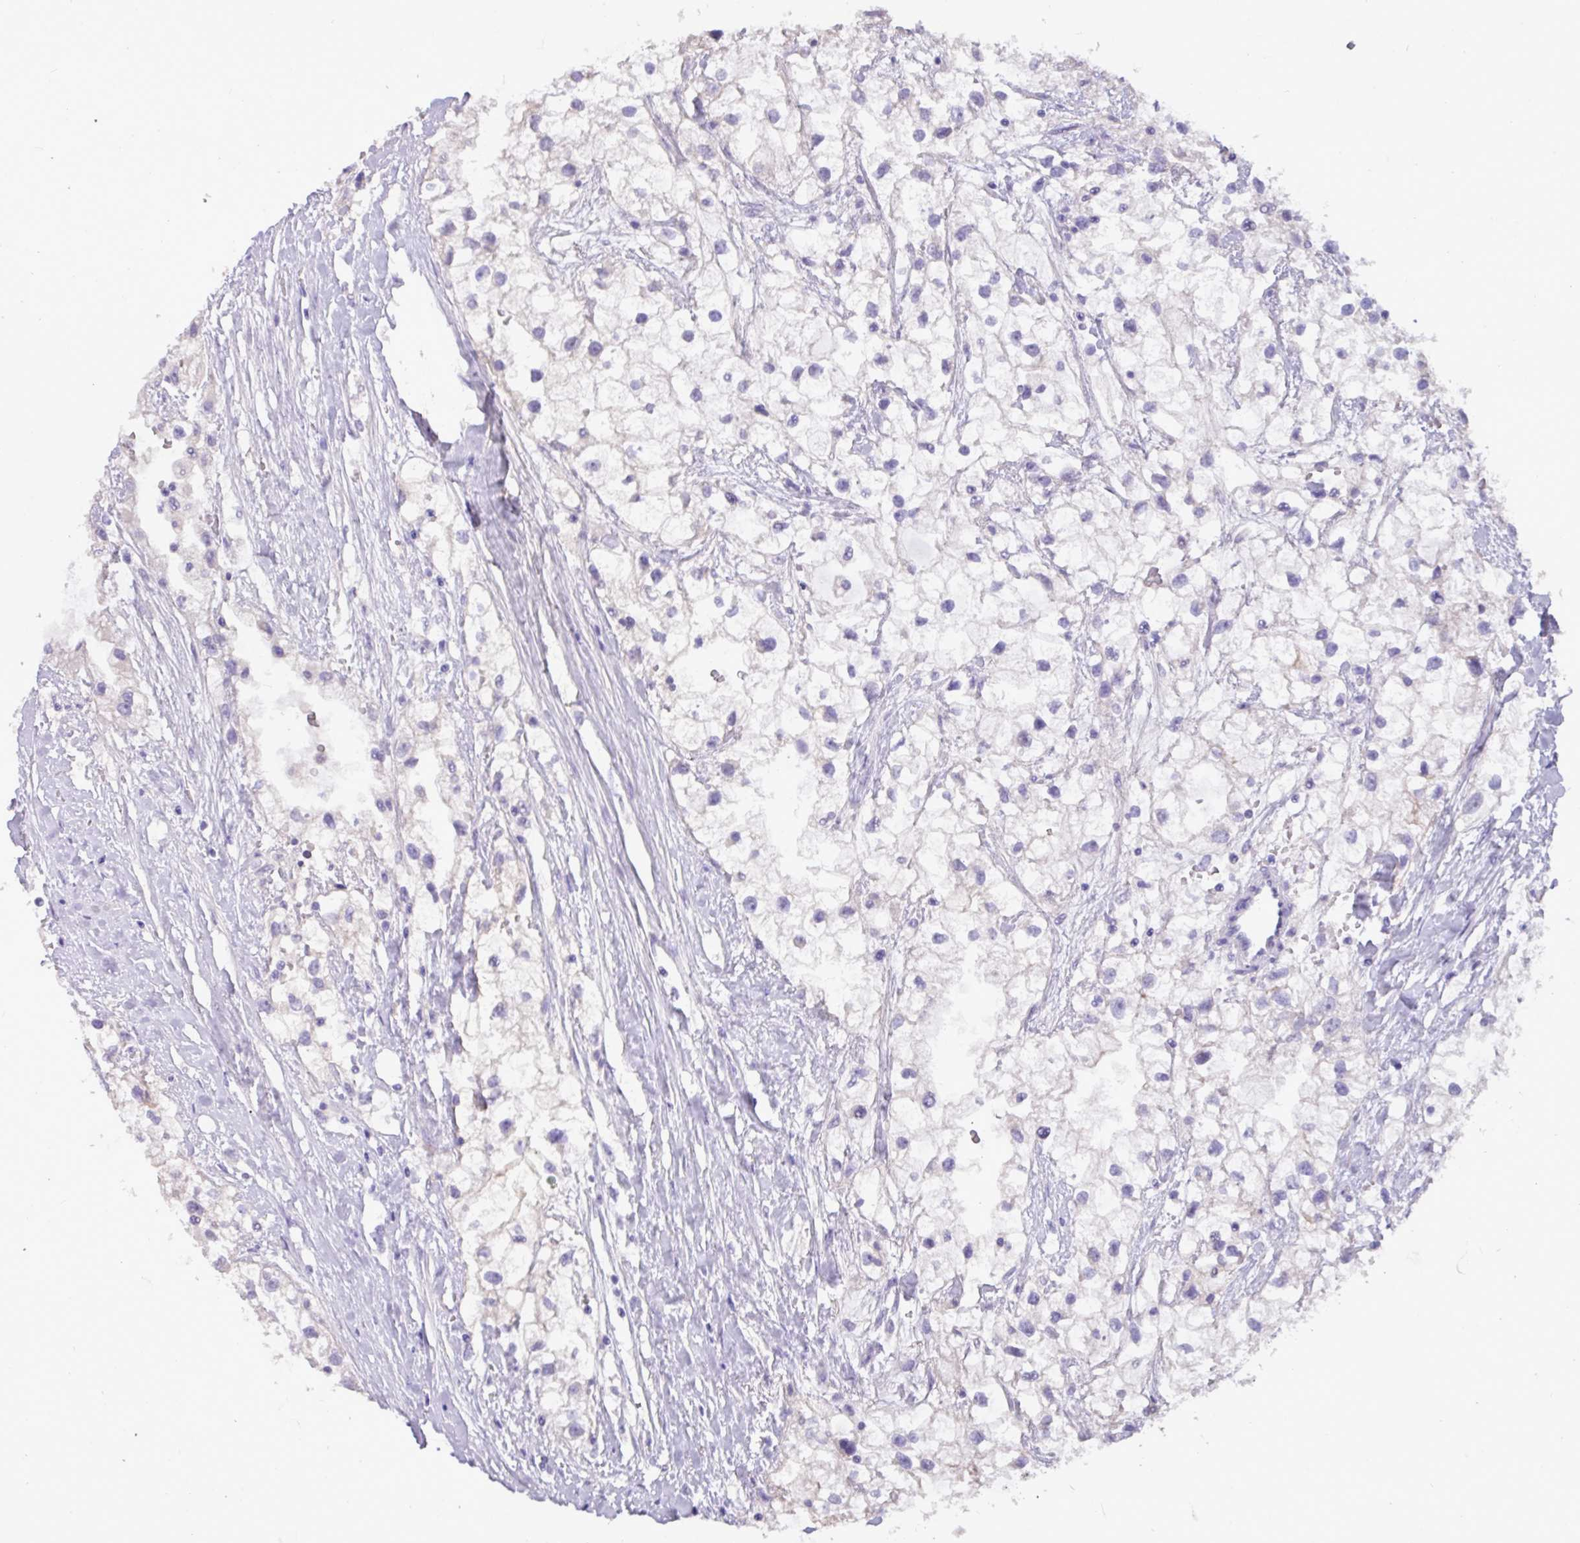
{"staining": {"intensity": "negative", "quantity": "none", "location": "none"}, "tissue": "renal cancer", "cell_type": "Tumor cells", "image_type": "cancer", "snomed": [{"axis": "morphology", "description": "Adenocarcinoma, NOS"}, {"axis": "topography", "description": "Kidney"}], "caption": "Immunohistochemistry (IHC) histopathology image of renal cancer stained for a protein (brown), which shows no positivity in tumor cells.", "gene": "EPCAM", "patient": {"sex": "male", "age": 59}}